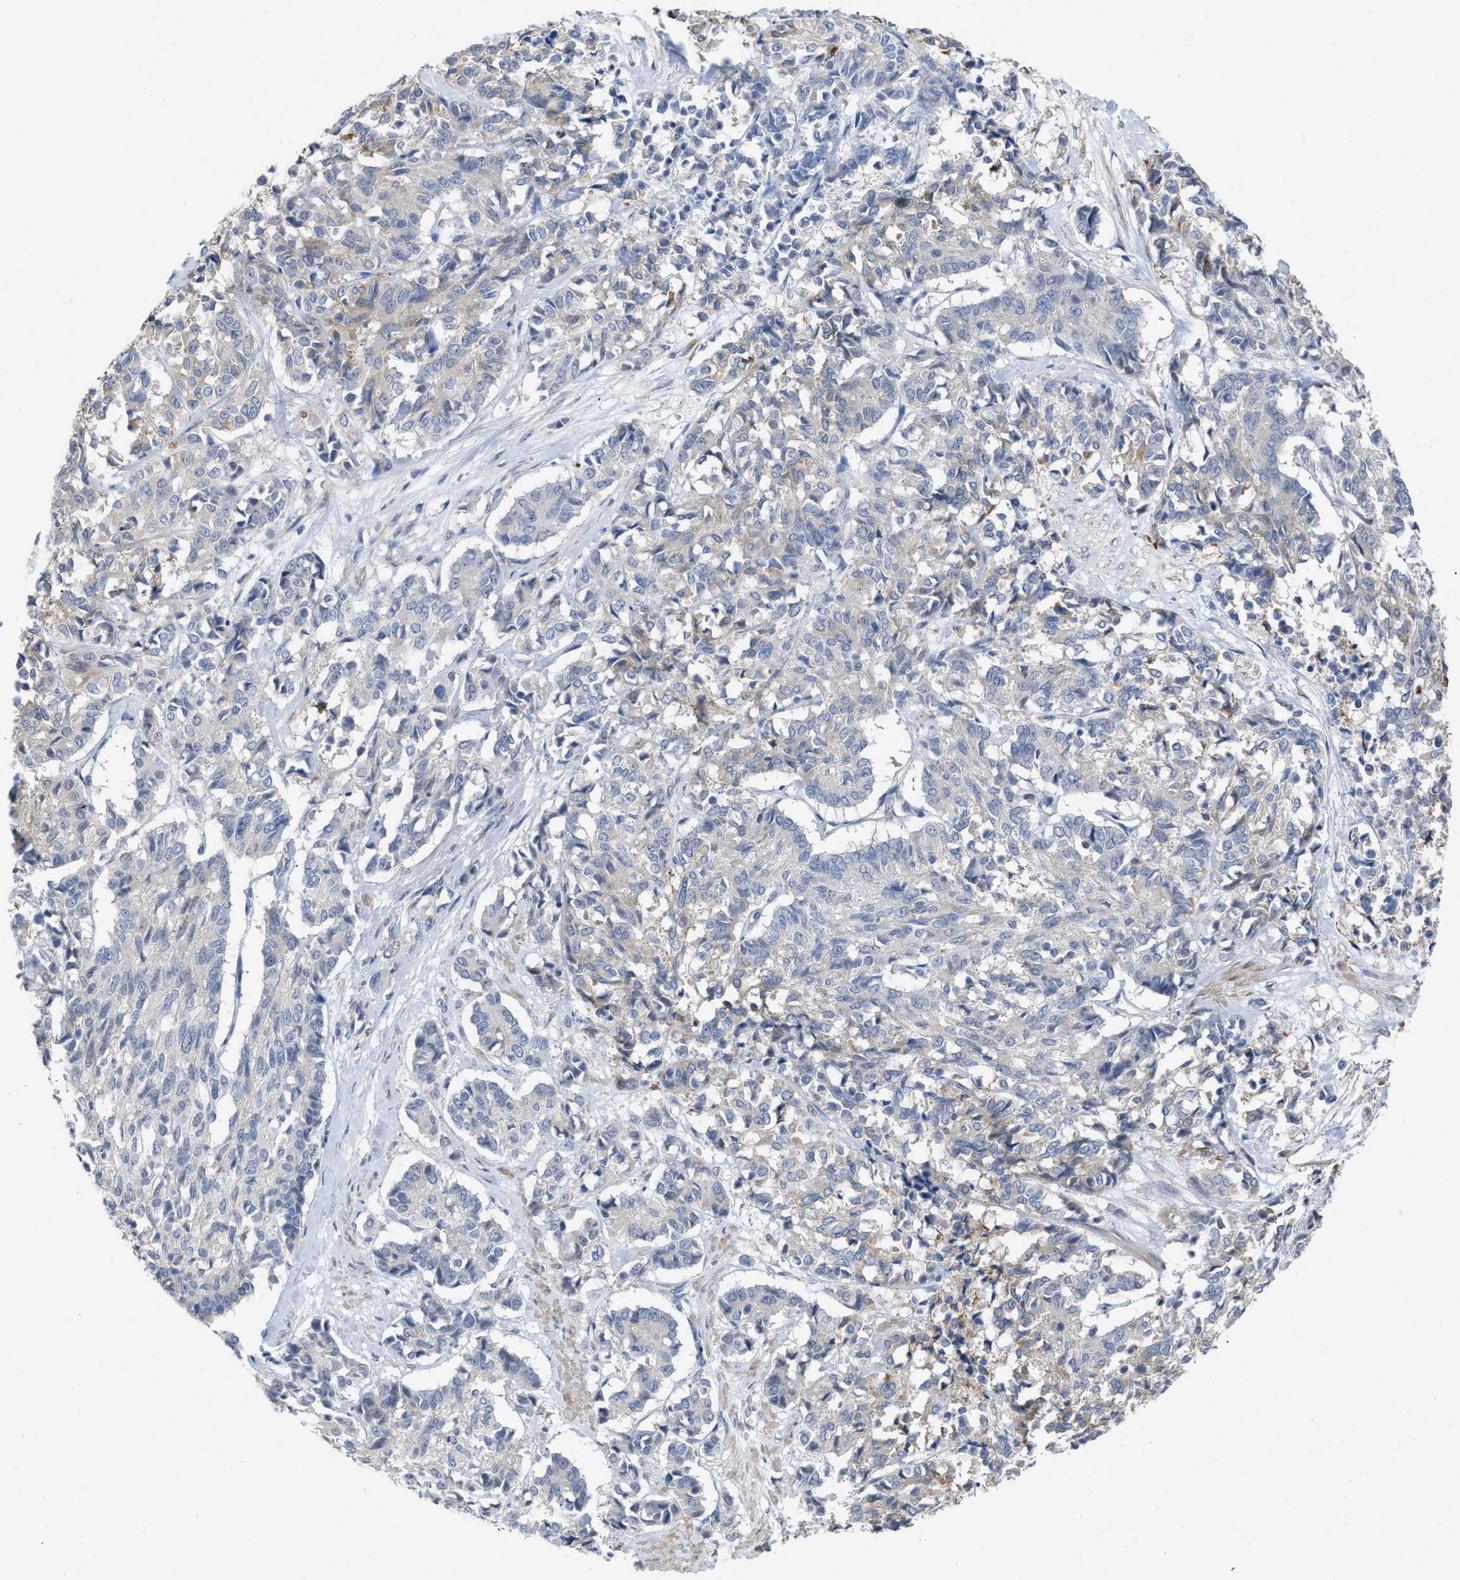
{"staining": {"intensity": "negative", "quantity": "none", "location": "none"}, "tissue": "cervical cancer", "cell_type": "Tumor cells", "image_type": "cancer", "snomed": [{"axis": "morphology", "description": "Squamous cell carcinoma, NOS"}, {"axis": "topography", "description": "Cervix"}], "caption": "DAB immunohistochemical staining of cervical squamous cell carcinoma exhibits no significant positivity in tumor cells. (Stains: DAB (3,3'-diaminobenzidine) immunohistochemistry (IHC) with hematoxylin counter stain, Microscopy: brightfield microscopy at high magnification).", "gene": "TMEM131", "patient": {"sex": "female", "age": 35}}